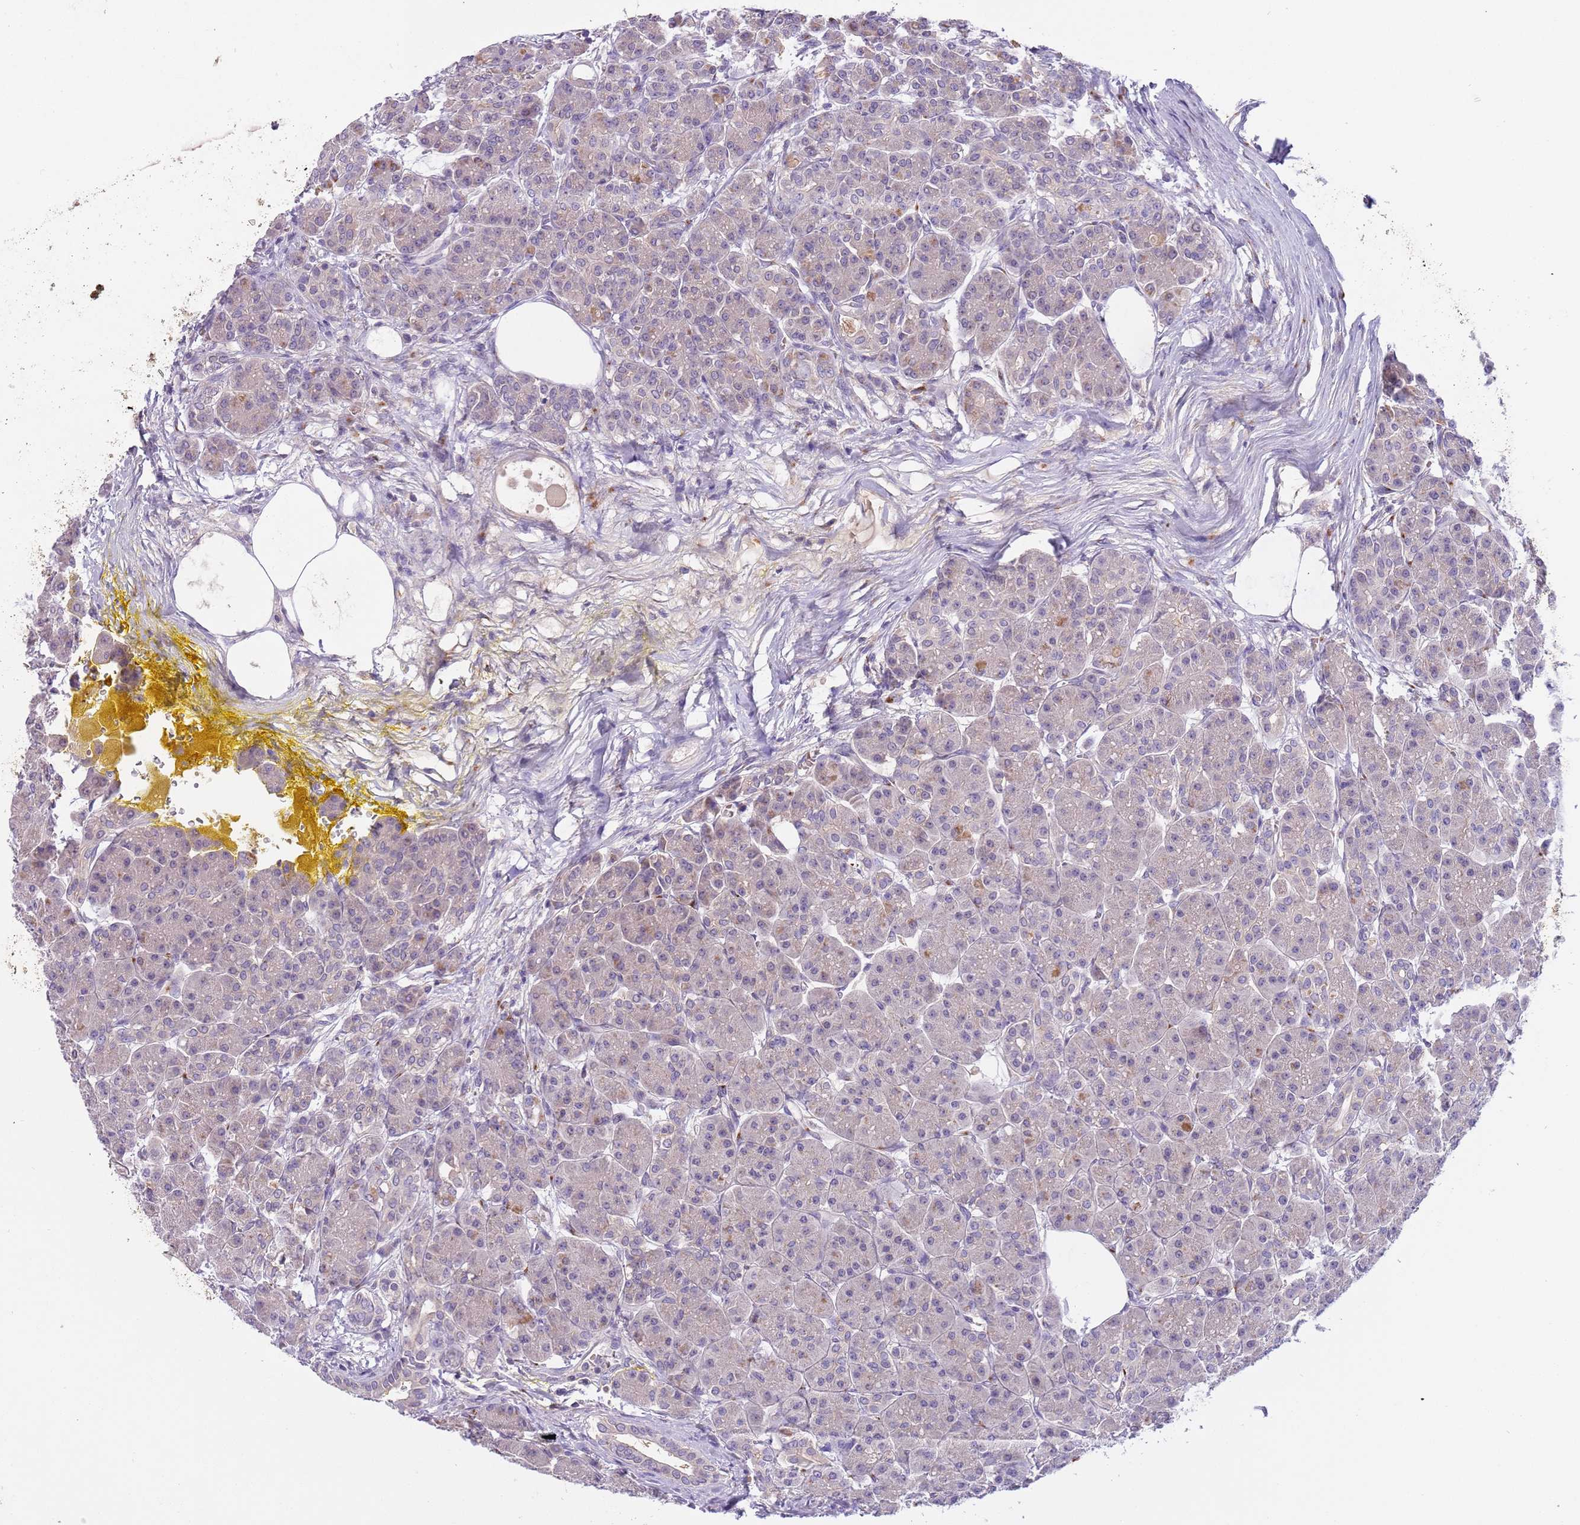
{"staining": {"intensity": "weak", "quantity": "25%-75%", "location": "cytoplasmic/membranous"}, "tissue": "pancreas", "cell_type": "Exocrine glandular cells", "image_type": "normal", "snomed": [{"axis": "morphology", "description": "Normal tissue, NOS"}, {"axis": "topography", "description": "Pancreas"}], "caption": "Pancreas stained with DAB (3,3'-diaminobenzidine) immunohistochemistry displays low levels of weak cytoplasmic/membranous staining in approximately 25%-75% of exocrine glandular cells. (DAB IHC, brown staining for protein, blue staining for nuclei).", "gene": "CFAP73", "patient": {"sex": "male", "age": 63}}